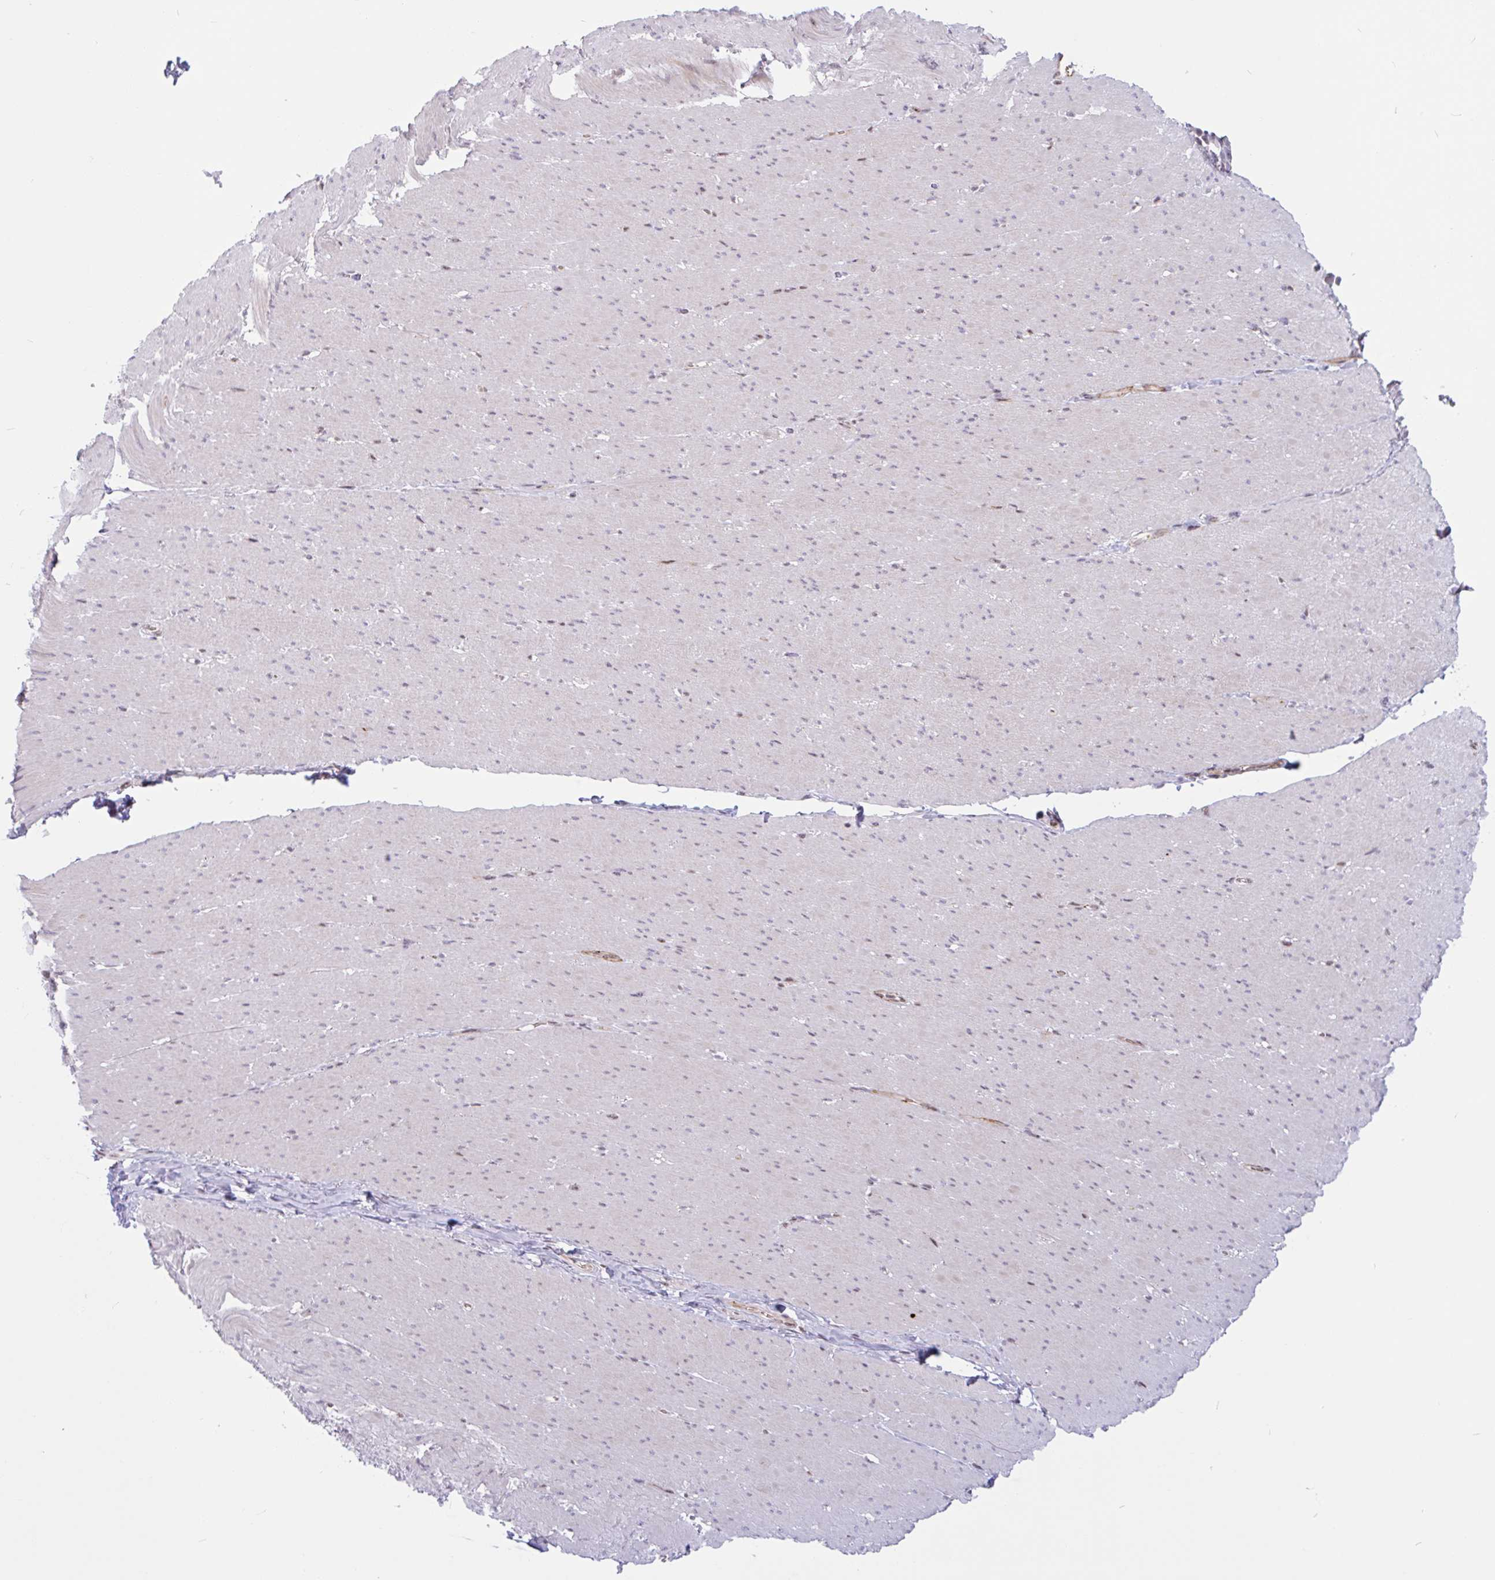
{"staining": {"intensity": "negative", "quantity": "none", "location": "none"}, "tissue": "smooth muscle", "cell_type": "Smooth muscle cells", "image_type": "normal", "snomed": [{"axis": "morphology", "description": "Normal tissue, NOS"}, {"axis": "topography", "description": "Smooth muscle"}, {"axis": "topography", "description": "Rectum"}], "caption": "An image of human smooth muscle is negative for staining in smooth muscle cells. The staining was performed using DAB (3,3'-diaminobenzidine) to visualize the protein expression in brown, while the nuclei were stained in blue with hematoxylin (Magnification: 20x).", "gene": "TMEM119", "patient": {"sex": "male", "age": 53}}